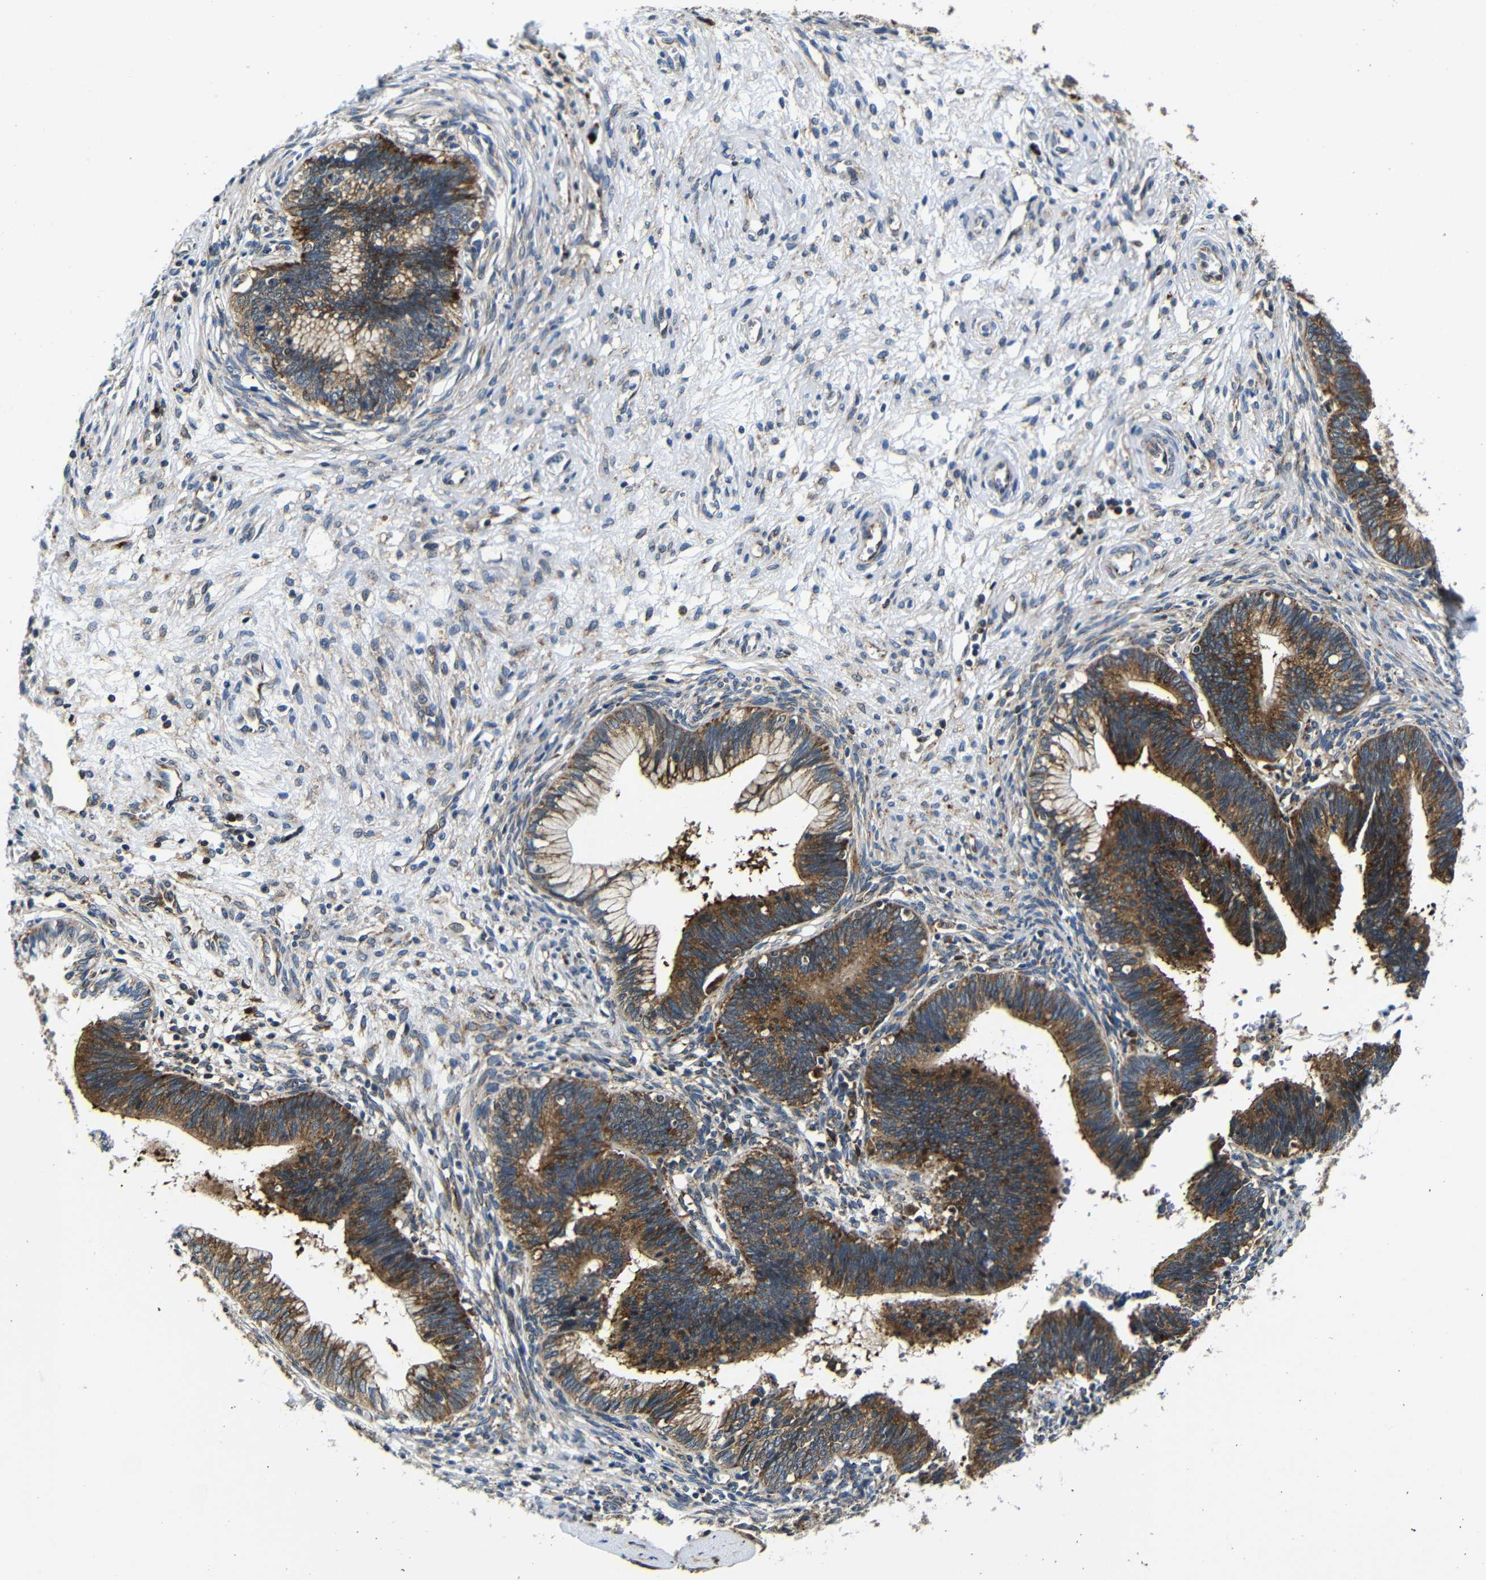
{"staining": {"intensity": "moderate", "quantity": ">75%", "location": "cytoplasmic/membranous"}, "tissue": "cervical cancer", "cell_type": "Tumor cells", "image_type": "cancer", "snomed": [{"axis": "morphology", "description": "Adenocarcinoma, NOS"}, {"axis": "topography", "description": "Cervix"}], "caption": "Cervical cancer tissue demonstrates moderate cytoplasmic/membranous expression in approximately >75% of tumor cells, visualized by immunohistochemistry. (DAB (3,3'-diaminobenzidine) IHC with brightfield microscopy, high magnification).", "gene": "ABCE1", "patient": {"sex": "female", "age": 44}}